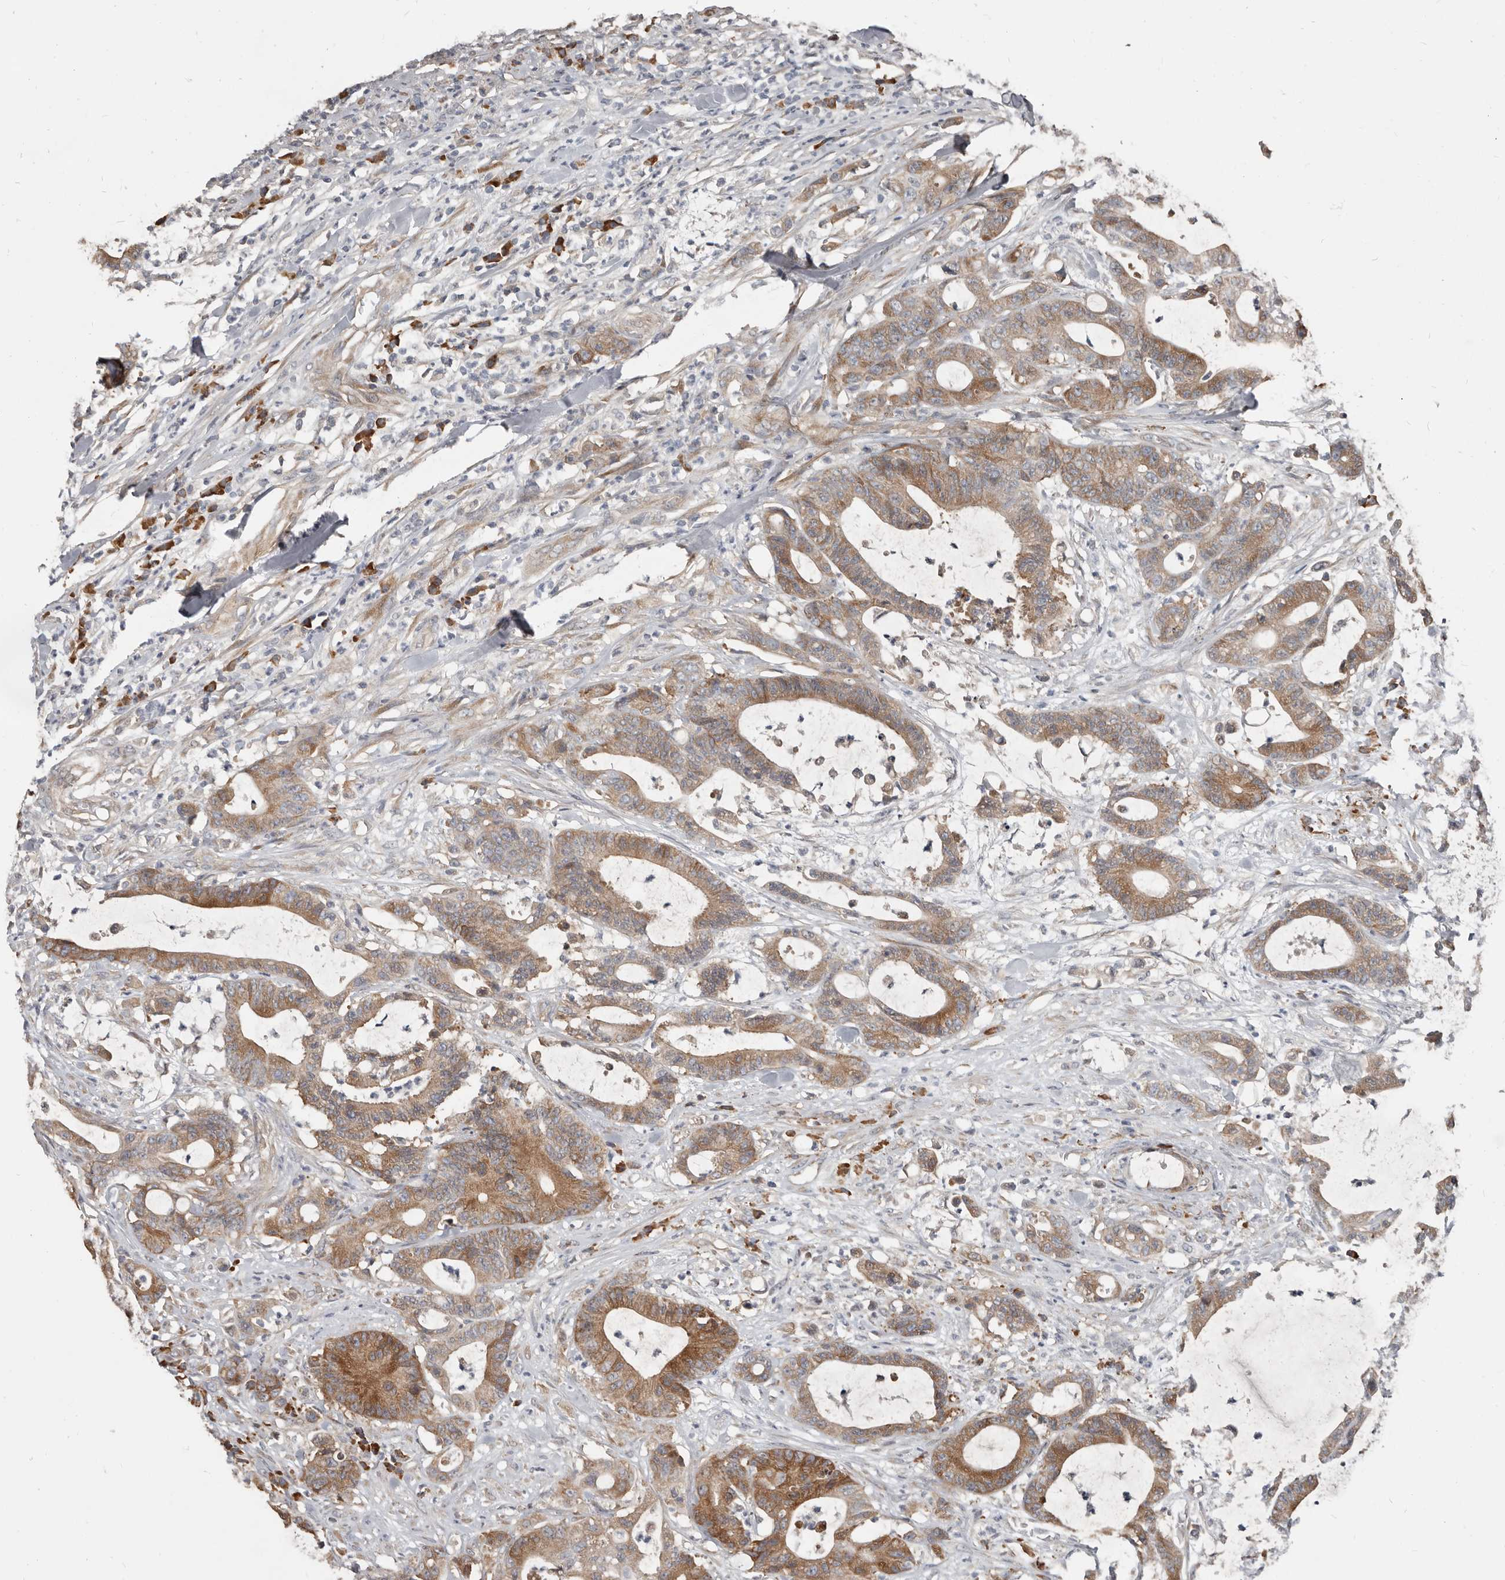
{"staining": {"intensity": "moderate", "quantity": ">75%", "location": "cytoplasmic/membranous"}, "tissue": "colorectal cancer", "cell_type": "Tumor cells", "image_type": "cancer", "snomed": [{"axis": "morphology", "description": "Adenocarcinoma, NOS"}, {"axis": "topography", "description": "Colon"}], "caption": "Brown immunohistochemical staining in human colorectal adenocarcinoma shows moderate cytoplasmic/membranous positivity in approximately >75% of tumor cells. (DAB IHC, brown staining for protein, blue staining for nuclei).", "gene": "AKNAD1", "patient": {"sex": "female", "age": 84}}